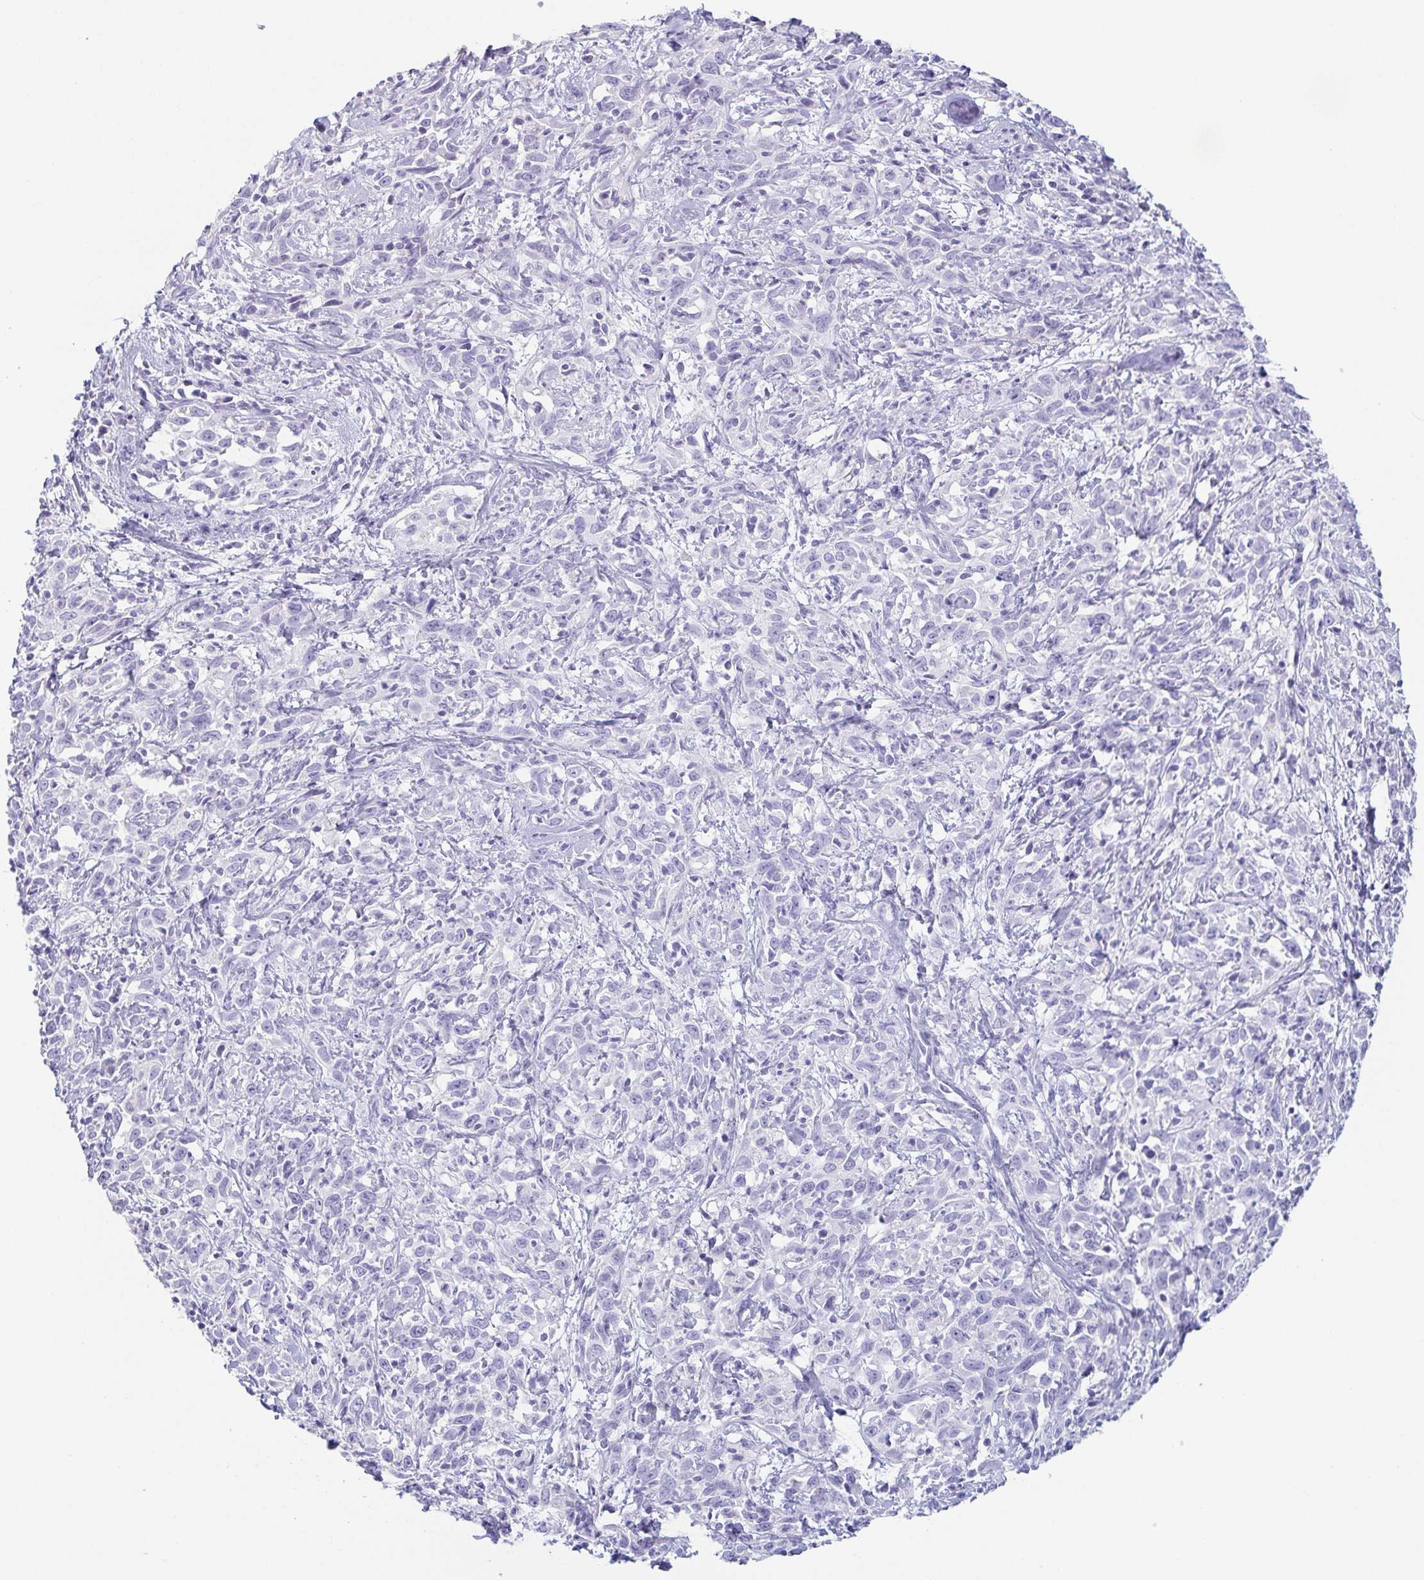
{"staining": {"intensity": "negative", "quantity": "none", "location": "none"}, "tissue": "cervical cancer", "cell_type": "Tumor cells", "image_type": "cancer", "snomed": [{"axis": "morphology", "description": "Adenocarcinoma, NOS"}, {"axis": "topography", "description": "Cervix"}], "caption": "Immunohistochemical staining of human cervical cancer displays no significant staining in tumor cells.", "gene": "PRR27", "patient": {"sex": "female", "age": 40}}